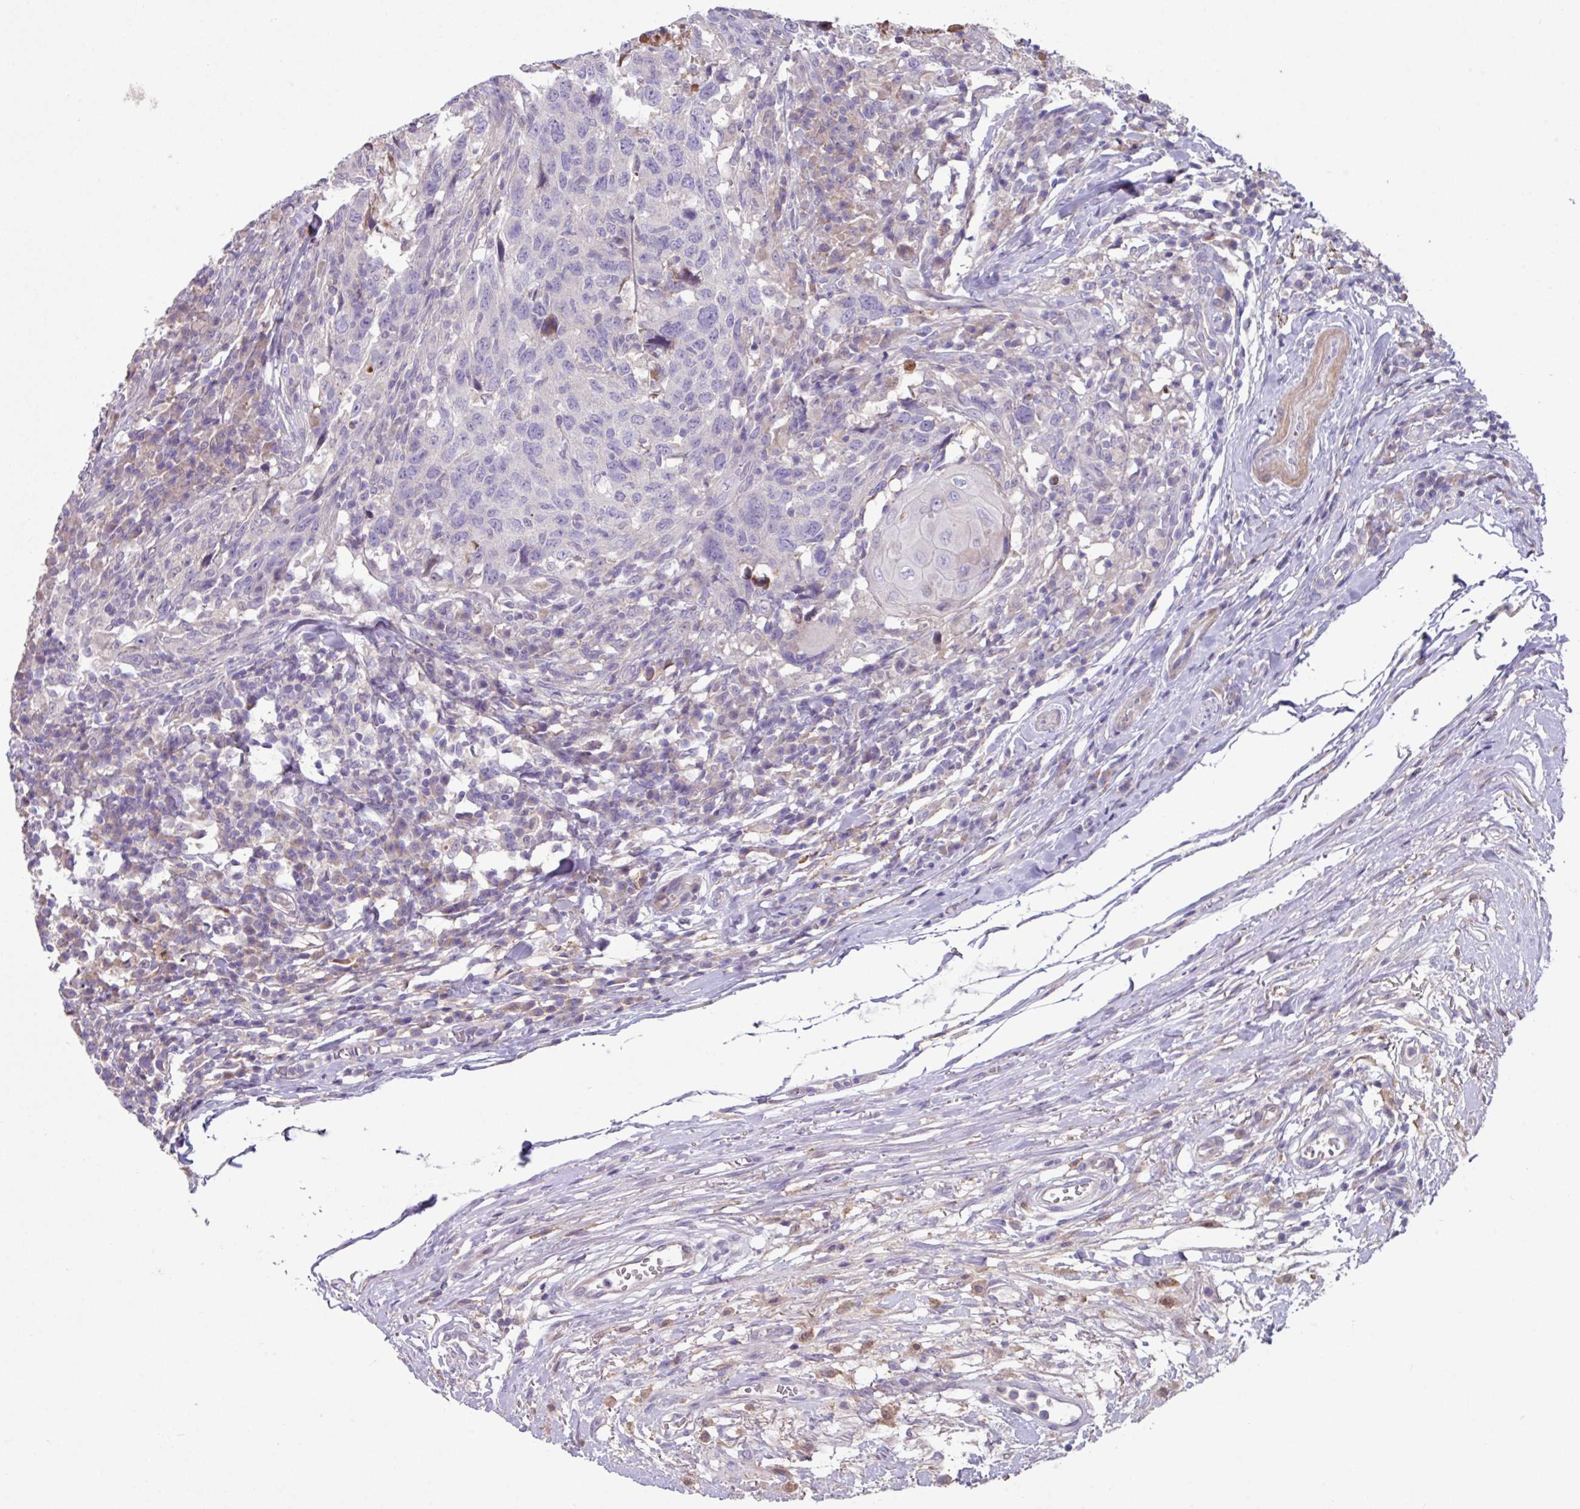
{"staining": {"intensity": "negative", "quantity": "none", "location": "none"}, "tissue": "head and neck cancer", "cell_type": "Tumor cells", "image_type": "cancer", "snomed": [{"axis": "morphology", "description": "Squamous cell carcinoma, NOS"}, {"axis": "topography", "description": "Head-Neck"}], "caption": "Tumor cells are negative for protein expression in human head and neck cancer (squamous cell carcinoma).", "gene": "IQCJ", "patient": {"sex": "male", "age": 66}}